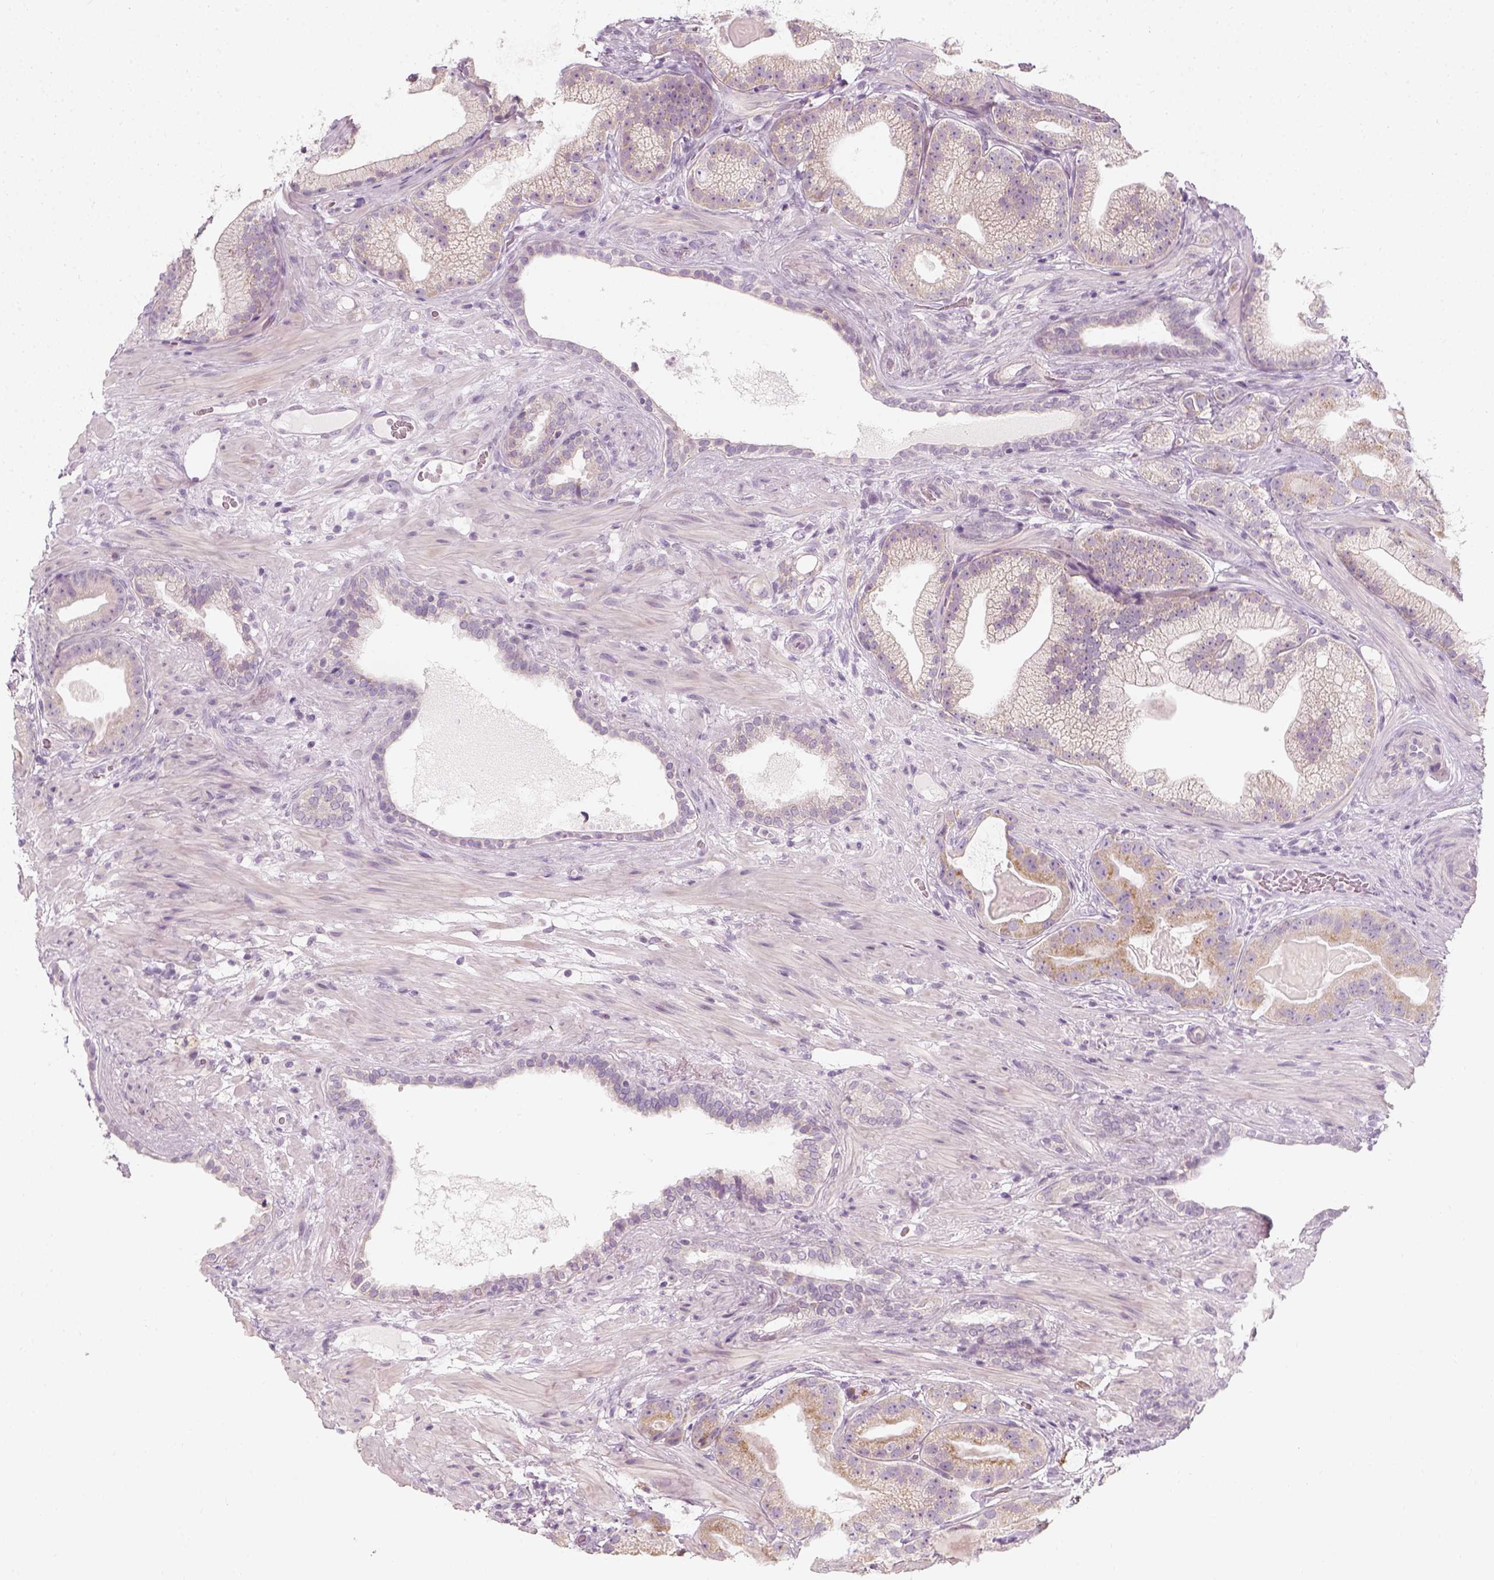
{"staining": {"intensity": "weak", "quantity": "<25%", "location": "cytoplasmic/membranous"}, "tissue": "prostate cancer", "cell_type": "Tumor cells", "image_type": "cancer", "snomed": [{"axis": "morphology", "description": "Adenocarcinoma, Low grade"}, {"axis": "topography", "description": "Prostate"}], "caption": "The histopathology image exhibits no staining of tumor cells in prostate cancer (adenocarcinoma (low-grade)).", "gene": "PRAME", "patient": {"sex": "male", "age": 57}}